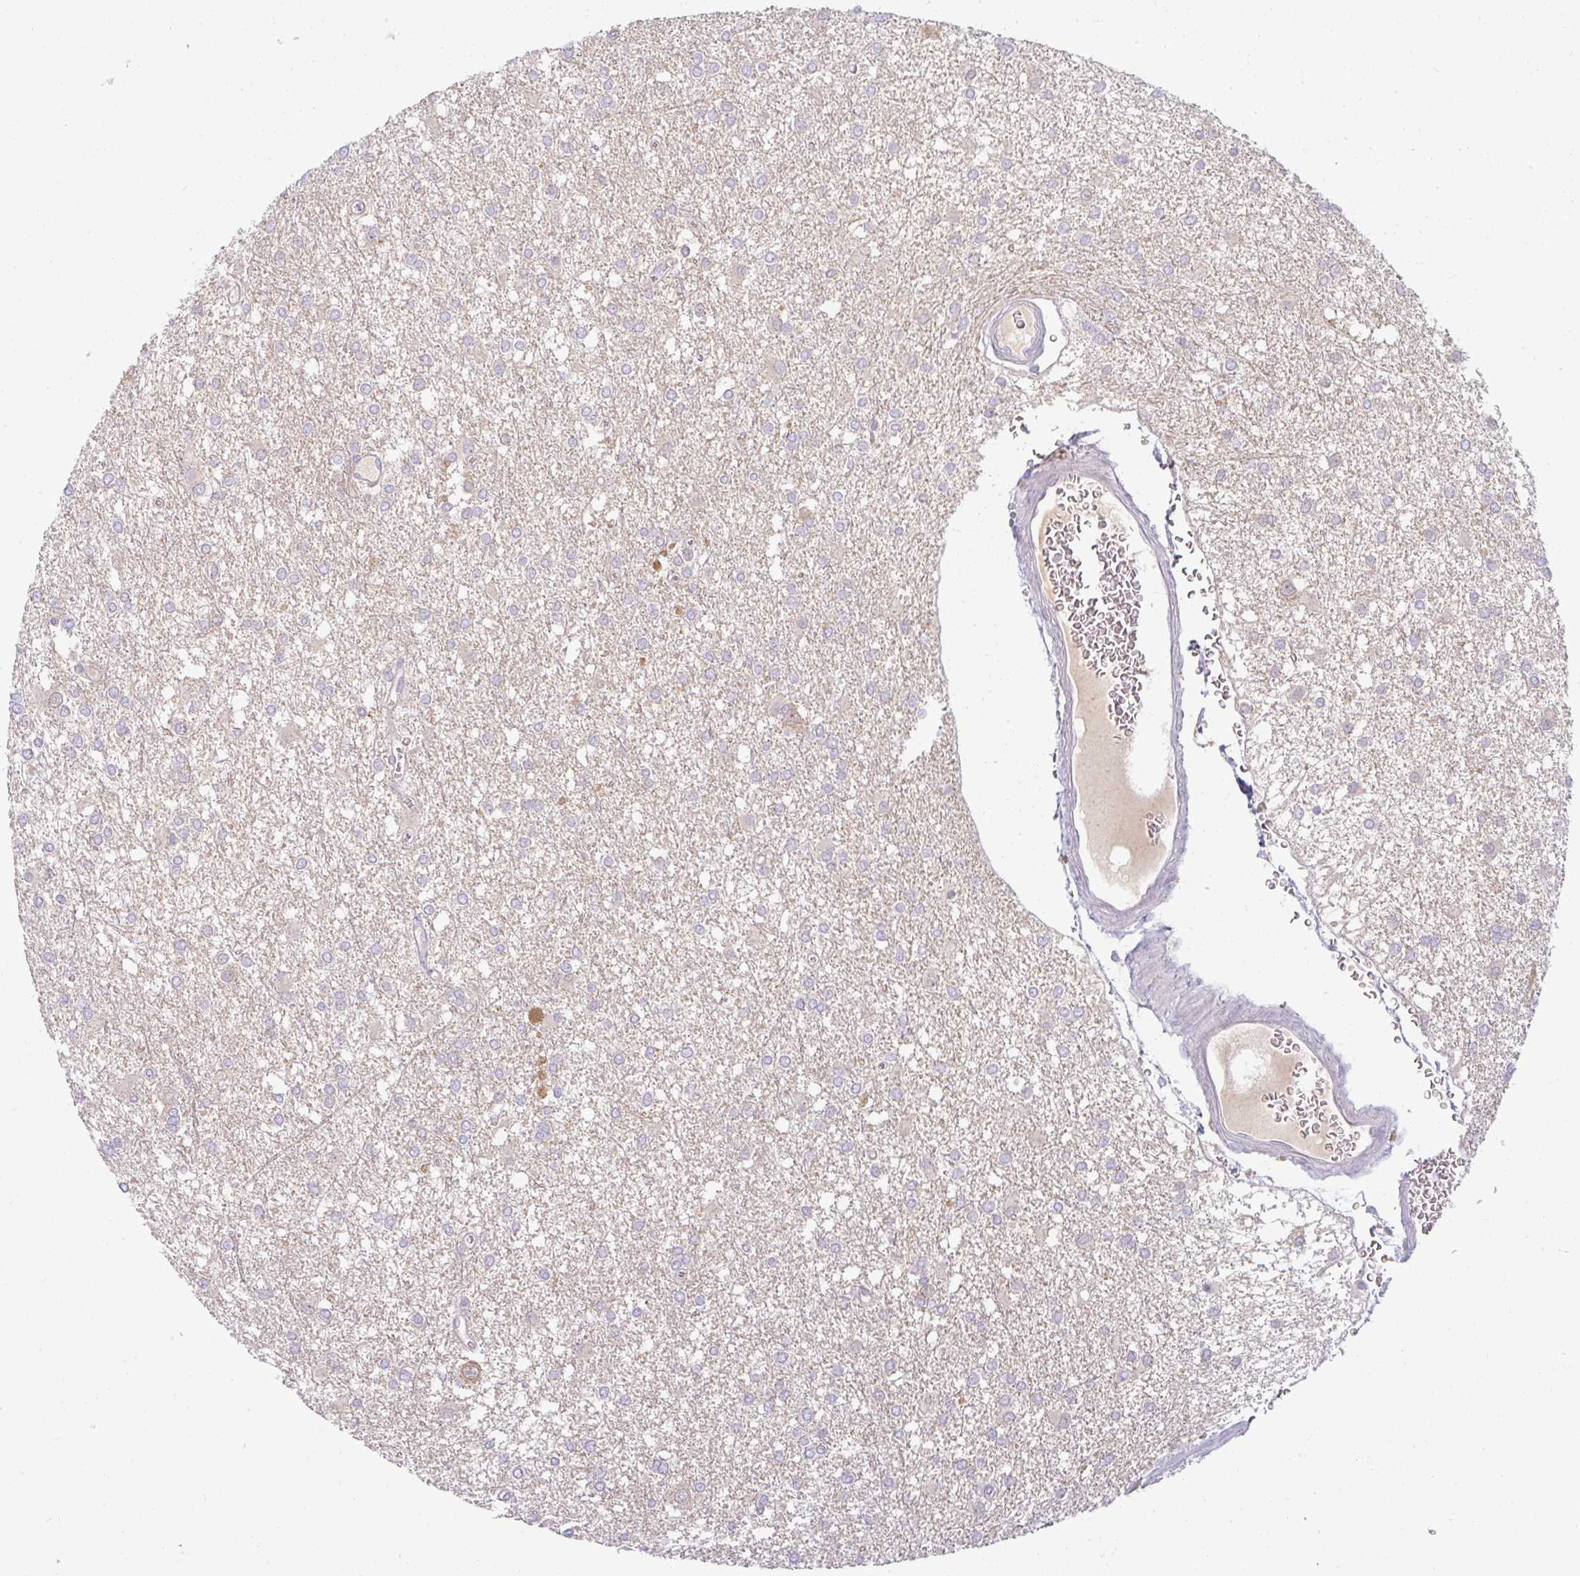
{"staining": {"intensity": "negative", "quantity": "none", "location": "none"}, "tissue": "glioma", "cell_type": "Tumor cells", "image_type": "cancer", "snomed": [{"axis": "morphology", "description": "Glioma, malignant, High grade"}, {"axis": "topography", "description": "Brain"}], "caption": "Immunohistochemistry histopathology image of neoplastic tissue: human glioma stained with DAB (3,3'-diaminobenzidine) demonstrates no significant protein positivity in tumor cells. (Brightfield microscopy of DAB (3,3'-diaminobenzidine) IHC at high magnification).", "gene": "PPFIA4", "patient": {"sex": "male", "age": 48}}